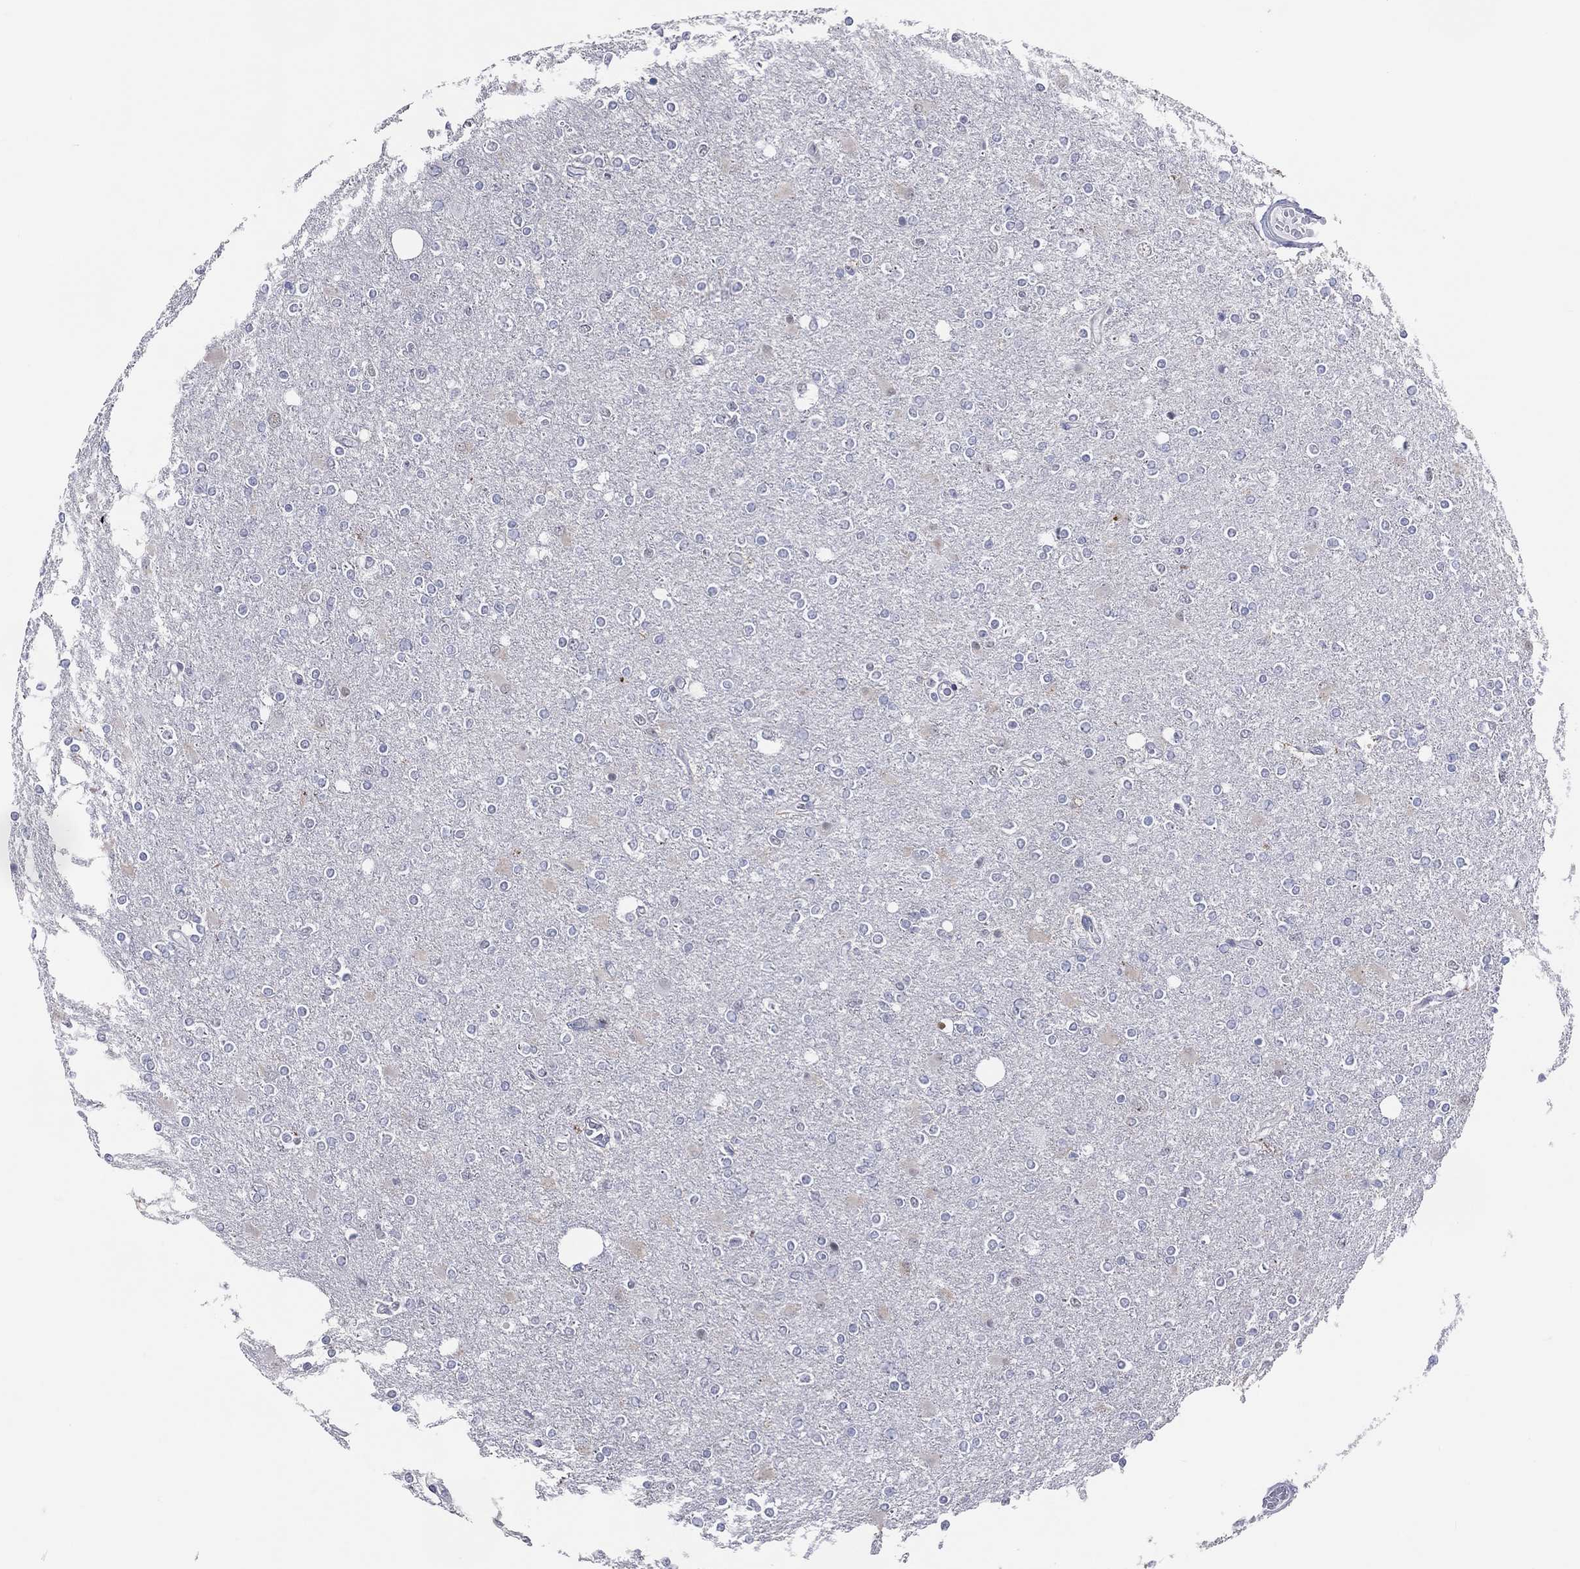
{"staining": {"intensity": "negative", "quantity": "none", "location": "none"}, "tissue": "glioma", "cell_type": "Tumor cells", "image_type": "cancer", "snomed": [{"axis": "morphology", "description": "Glioma, malignant, High grade"}, {"axis": "topography", "description": "Cerebral cortex"}], "caption": "DAB immunohistochemical staining of malignant glioma (high-grade) reveals no significant staining in tumor cells. Nuclei are stained in blue.", "gene": "CFAP58", "patient": {"sex": "male", "age": 70}}